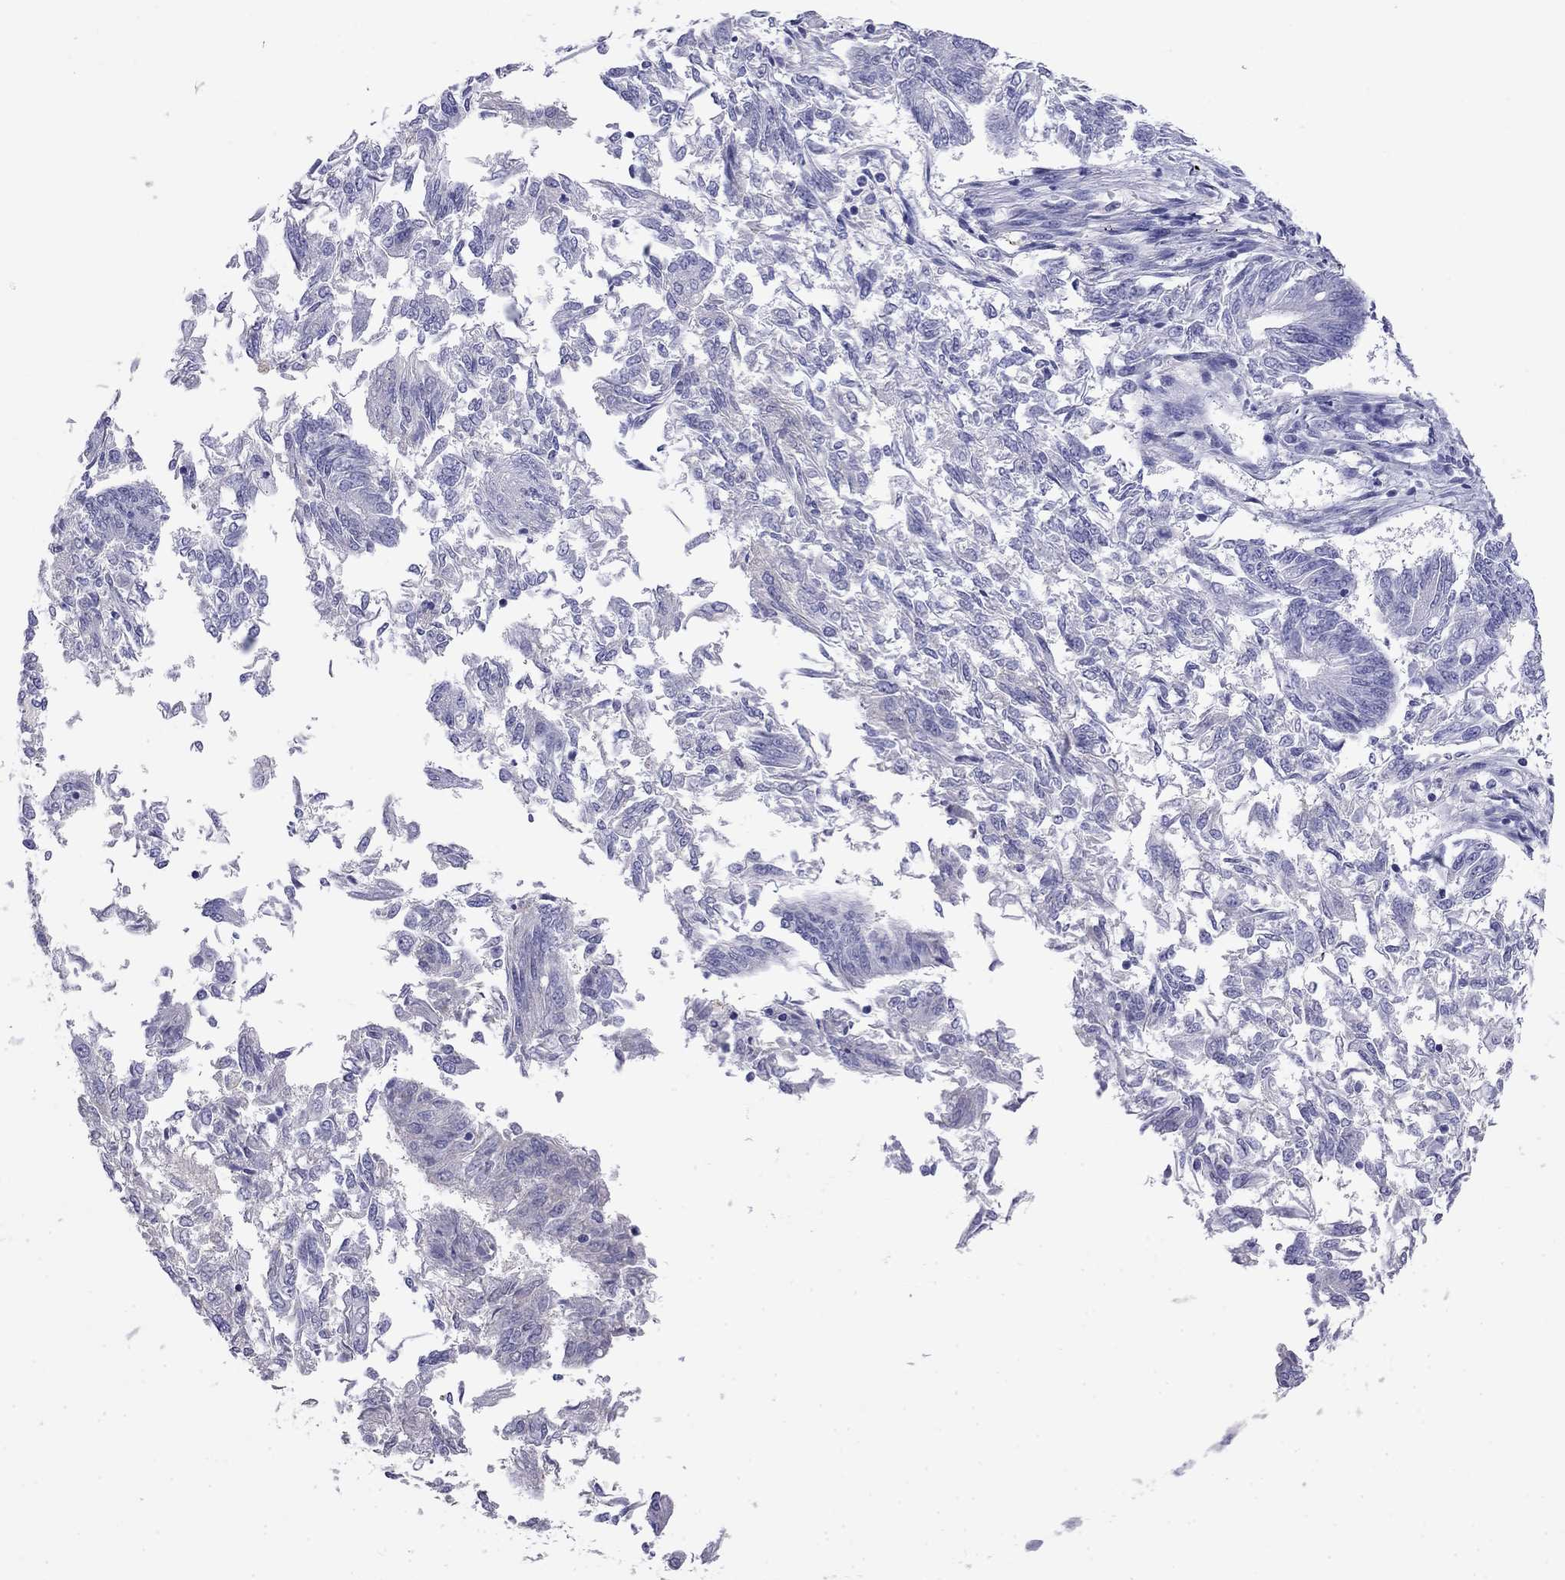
{"staining": {"intensity": "negative", "quantity": "none", "location": "none"}, "tissue": "endometrial cancer", "cell_type": "Tumor cells", "image_type": "cancer", "snomed": [{"axis": "morphology", "description": "Adenocarcinoma, NOS"}, {"axis": "topography", "description": "Endometrium"}], "caption": "There is no significant staining in tumor cells of endometrial cancer (adenocarcinoma). (Immunohistochemistry, brightfield microscopy, high magnification).", "gene": "ODF4", "patient": {"sex": "female", "age": 58}}